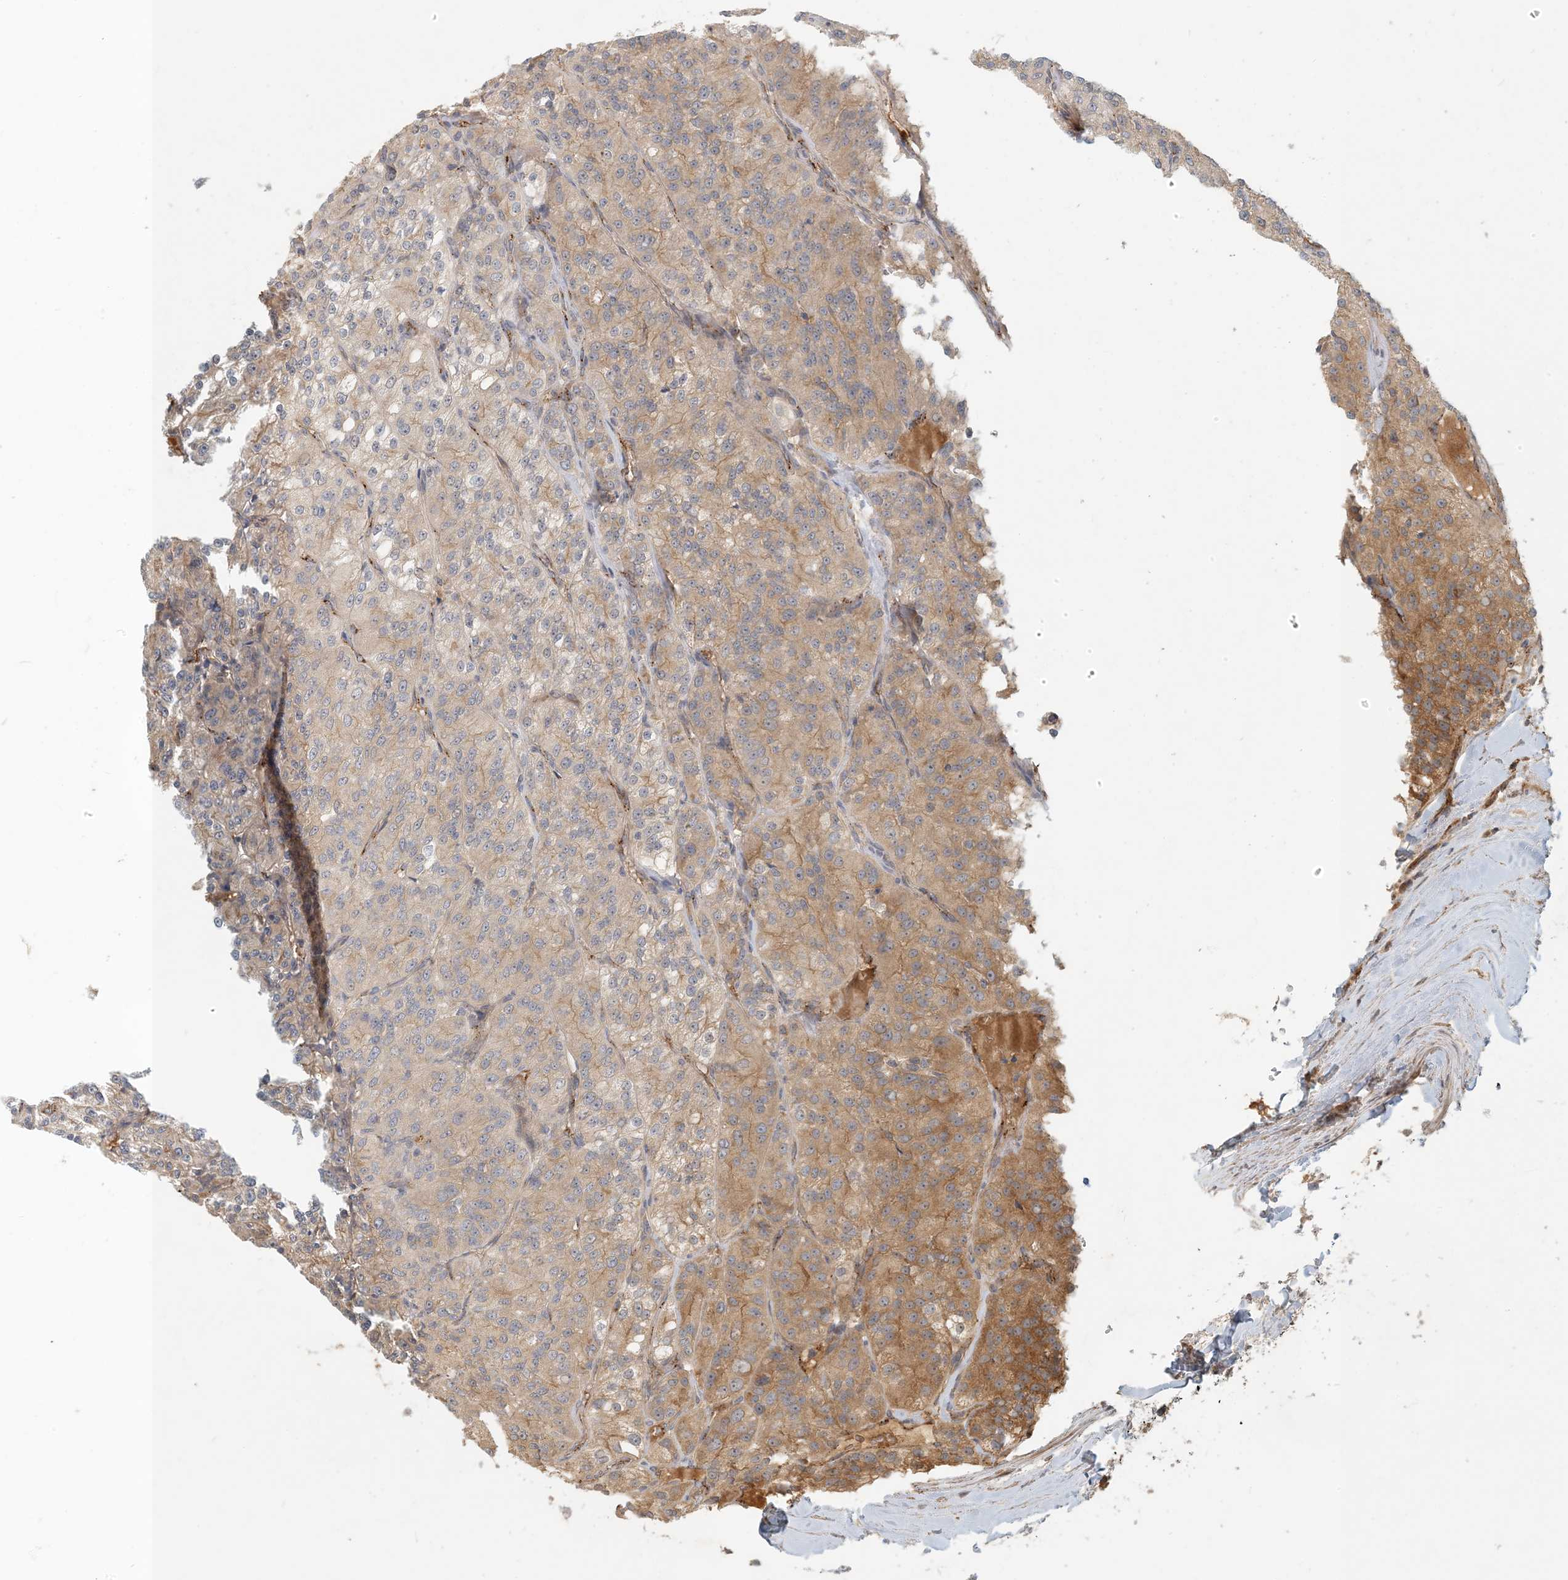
{"staining": {"intensity": "moderate", "quantity": "25%-75%", "location": "cytoplasmic/membranous"}, "tissue": "renal cancer", "cell_type": "Tumor cells", "image_type": "cancer", "snomed": [{"axis": "morphology", "description": "Adenocarcinoma, NOS"}, {"axis": "topography", "description": "Kidney"}], "caption": "High-magnification brightfield microscopy of adenocarcinoma (renal) stained with DAB (3,3'-diaminobenzidine) (brown) and counterstained with hematoxylin (blue). tumor cells exhibit moderate cytoplasmic/membranous staining is present in about25%-75% of cells. (Brightfield microscopy of DAB IHC at high magnification).", "gene": "ZBTB3", "patient": {"sex": "female", "age": 63}}